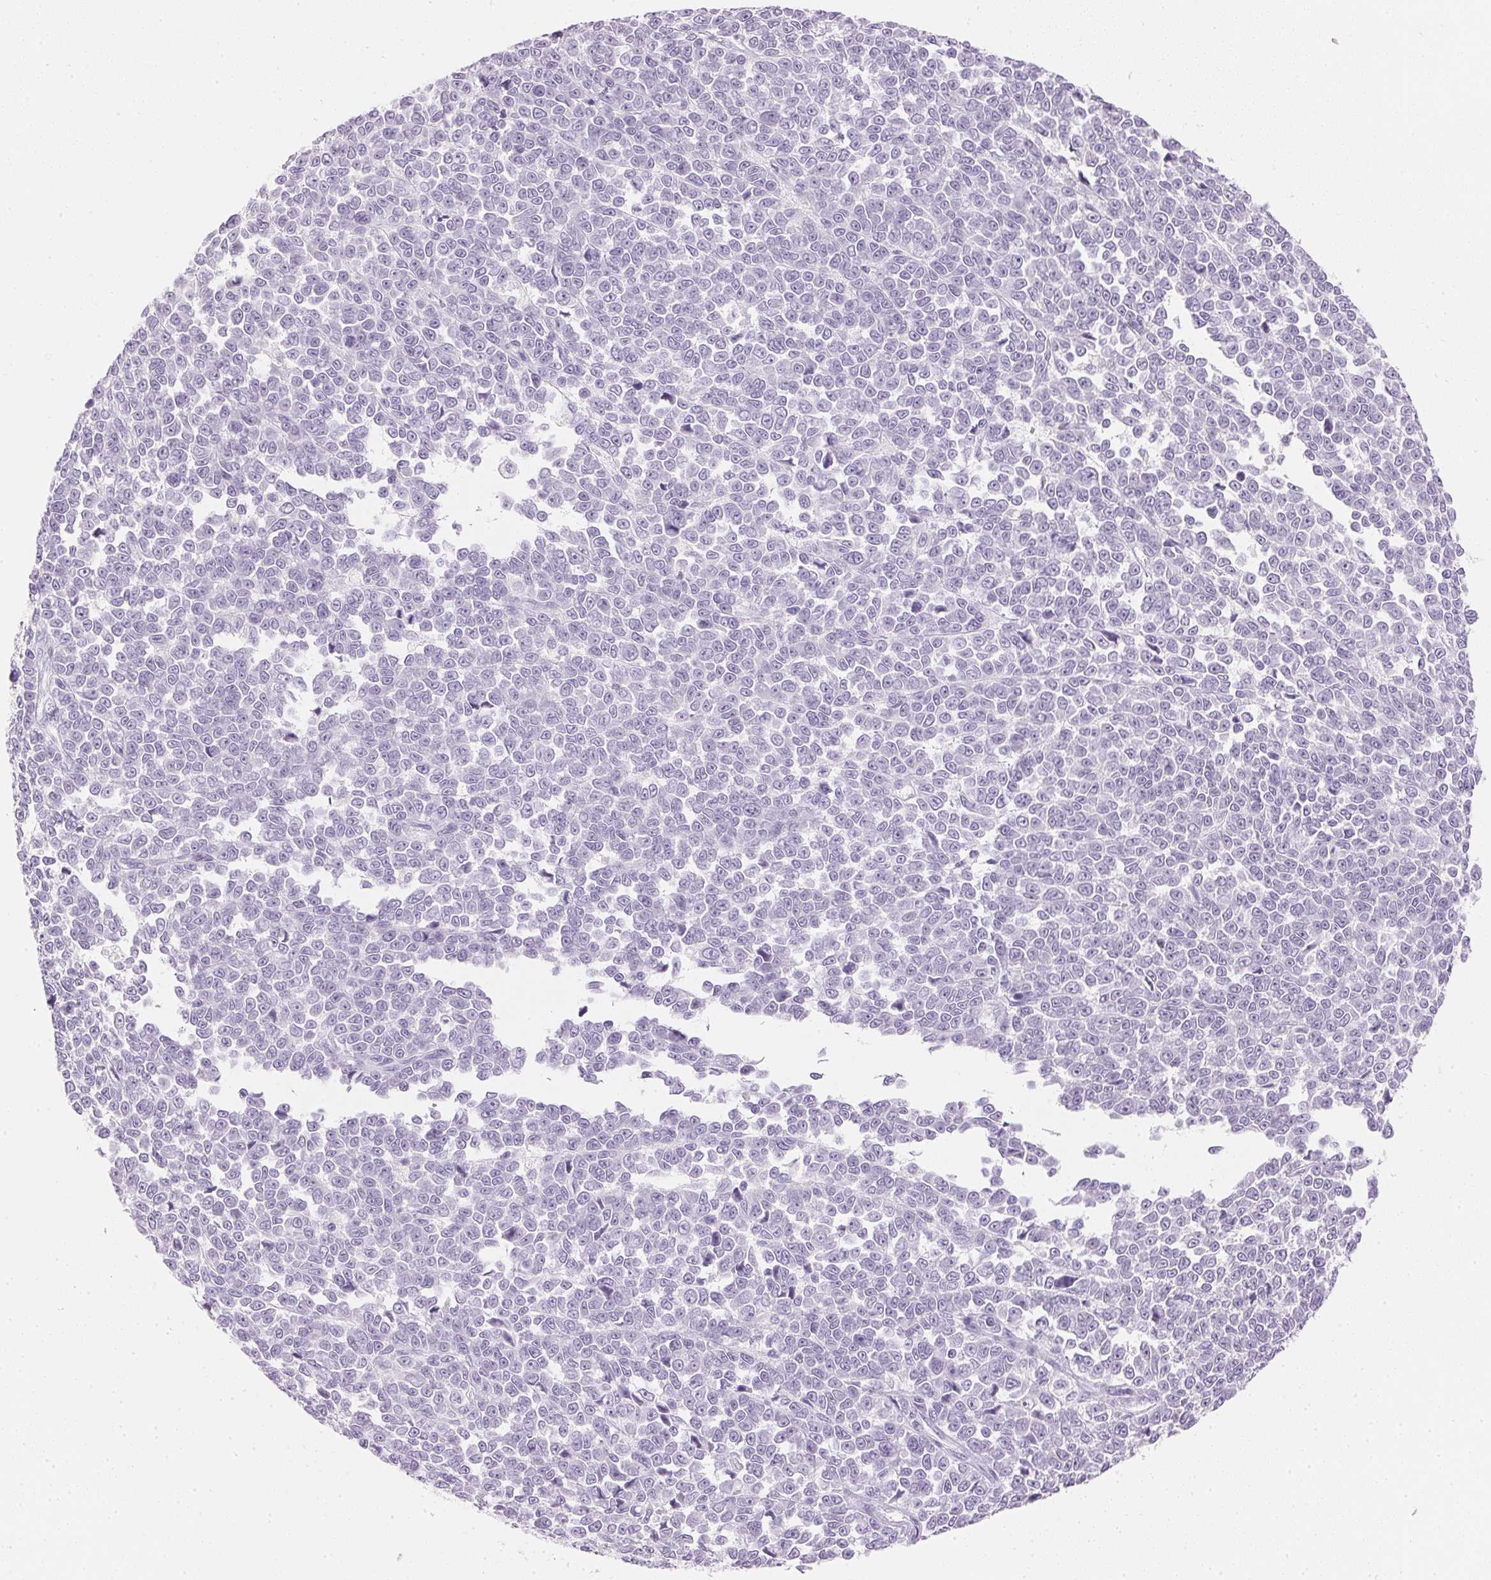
{"staining": {"intensity": "negative", "quantity": "none", "location": "none"}, "tissue": "melanoma", "cell_type": "Tumor cells", "image_type": "cancer", "snomed": [{"axis": "morphology", "description": "Malignant melanoma, NOS"}, {"axis": "topography", "description": "Skin"}], "caption": "This is an immunohistochemistry (IHC) image of melanoma. There is no expression in tumor cells.", "gene": "IGFBP1", "patient": {"sex": "female", "age": 95}}